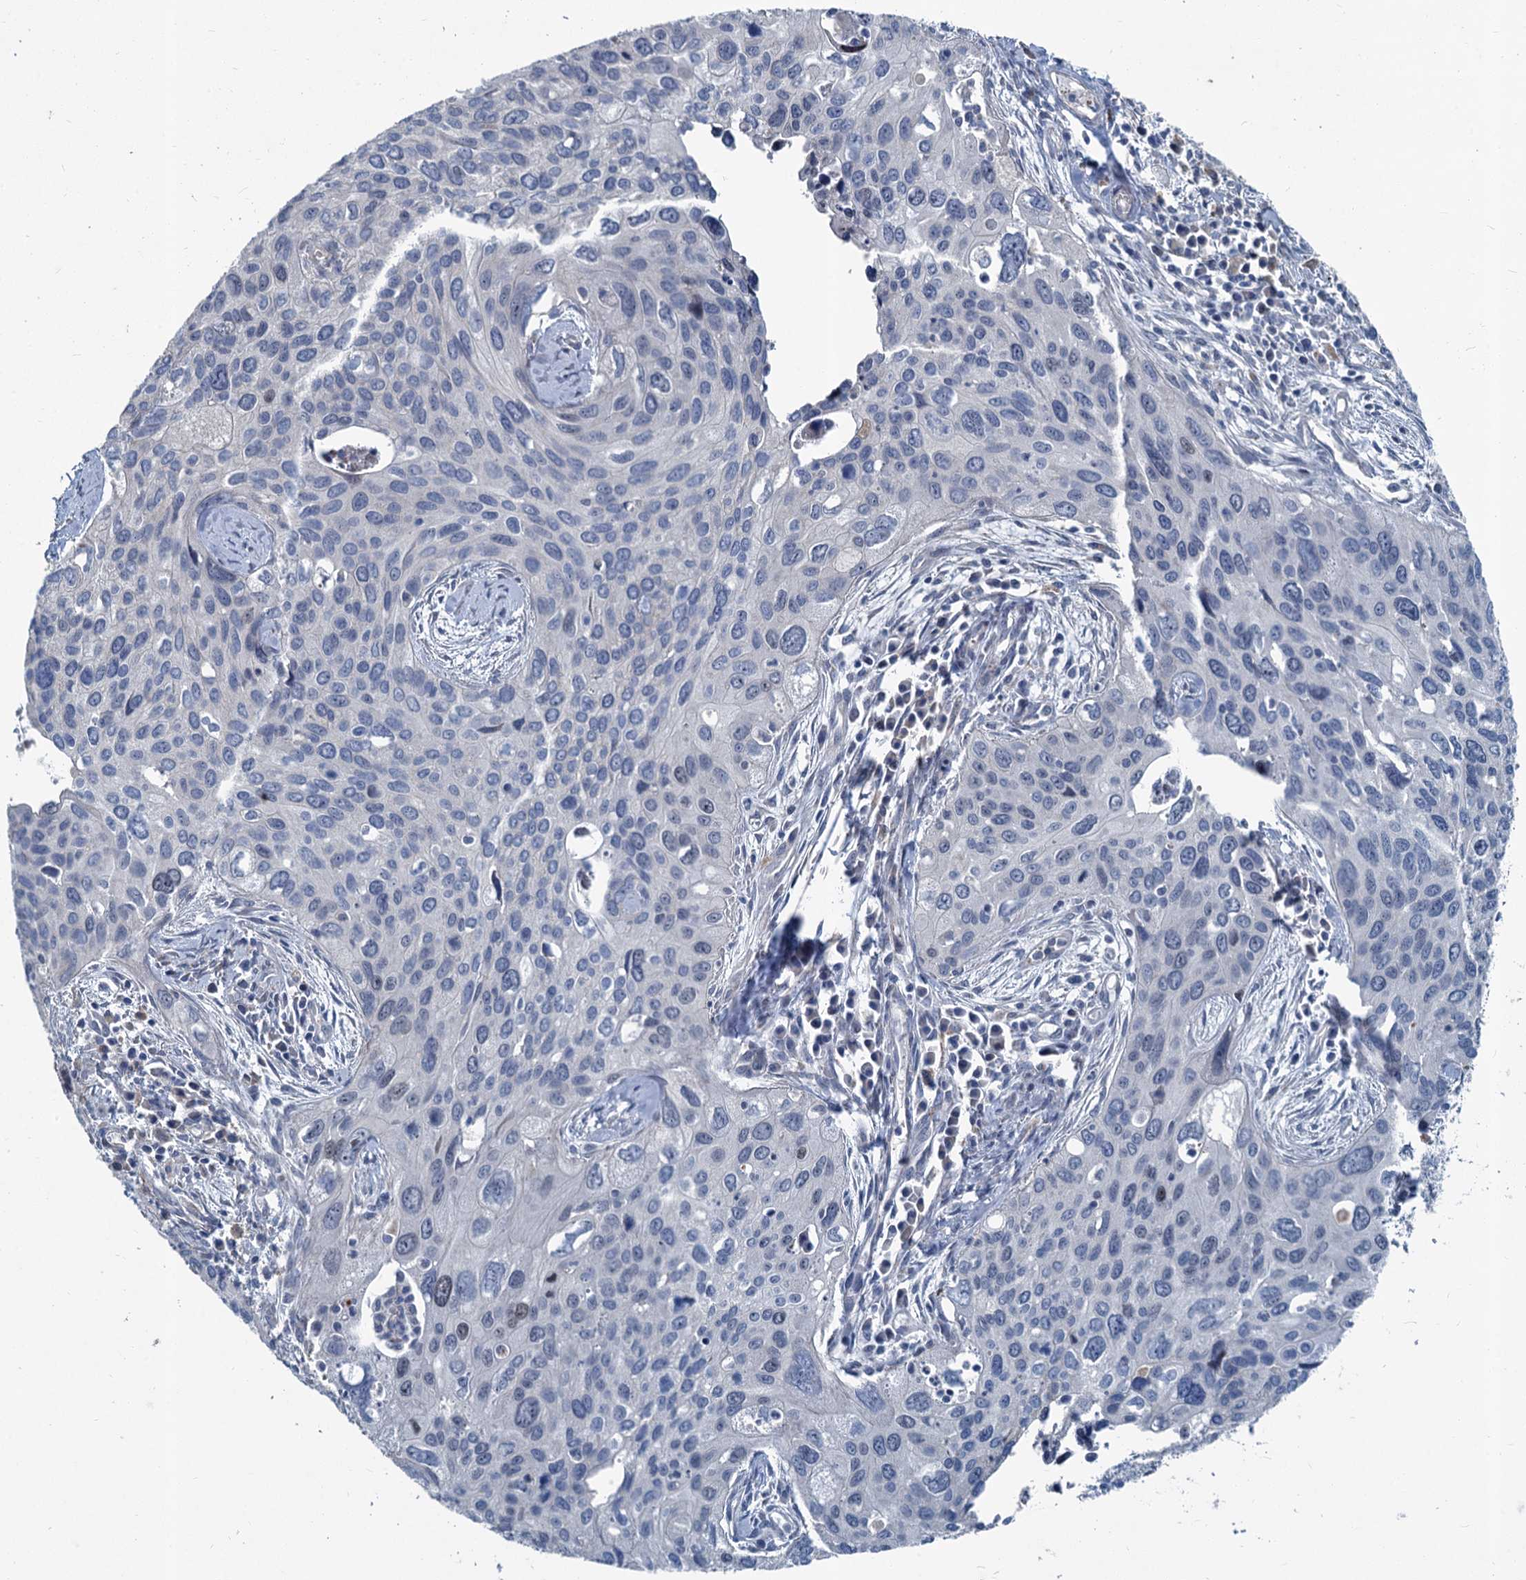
{"staining": {"intensity": "negative", "quantity": "none", "location": "none"}, "tissue": "cervical cancer", "cell_type": "Tumor cells", "image_type": "cancer", "snomed": [{"axis": "morphology", "description": "Squamous cell carcinoma, NOS"}, {"axis": "topography", "description": "Cervix"}], "caption": "Tumor cells show no significant staining in cervical cancer (squamous cell carcinoma). (DAB IHC, high magnification).", "gene": "ASXL3", "patient": {"sex": "female", "age": 55}}